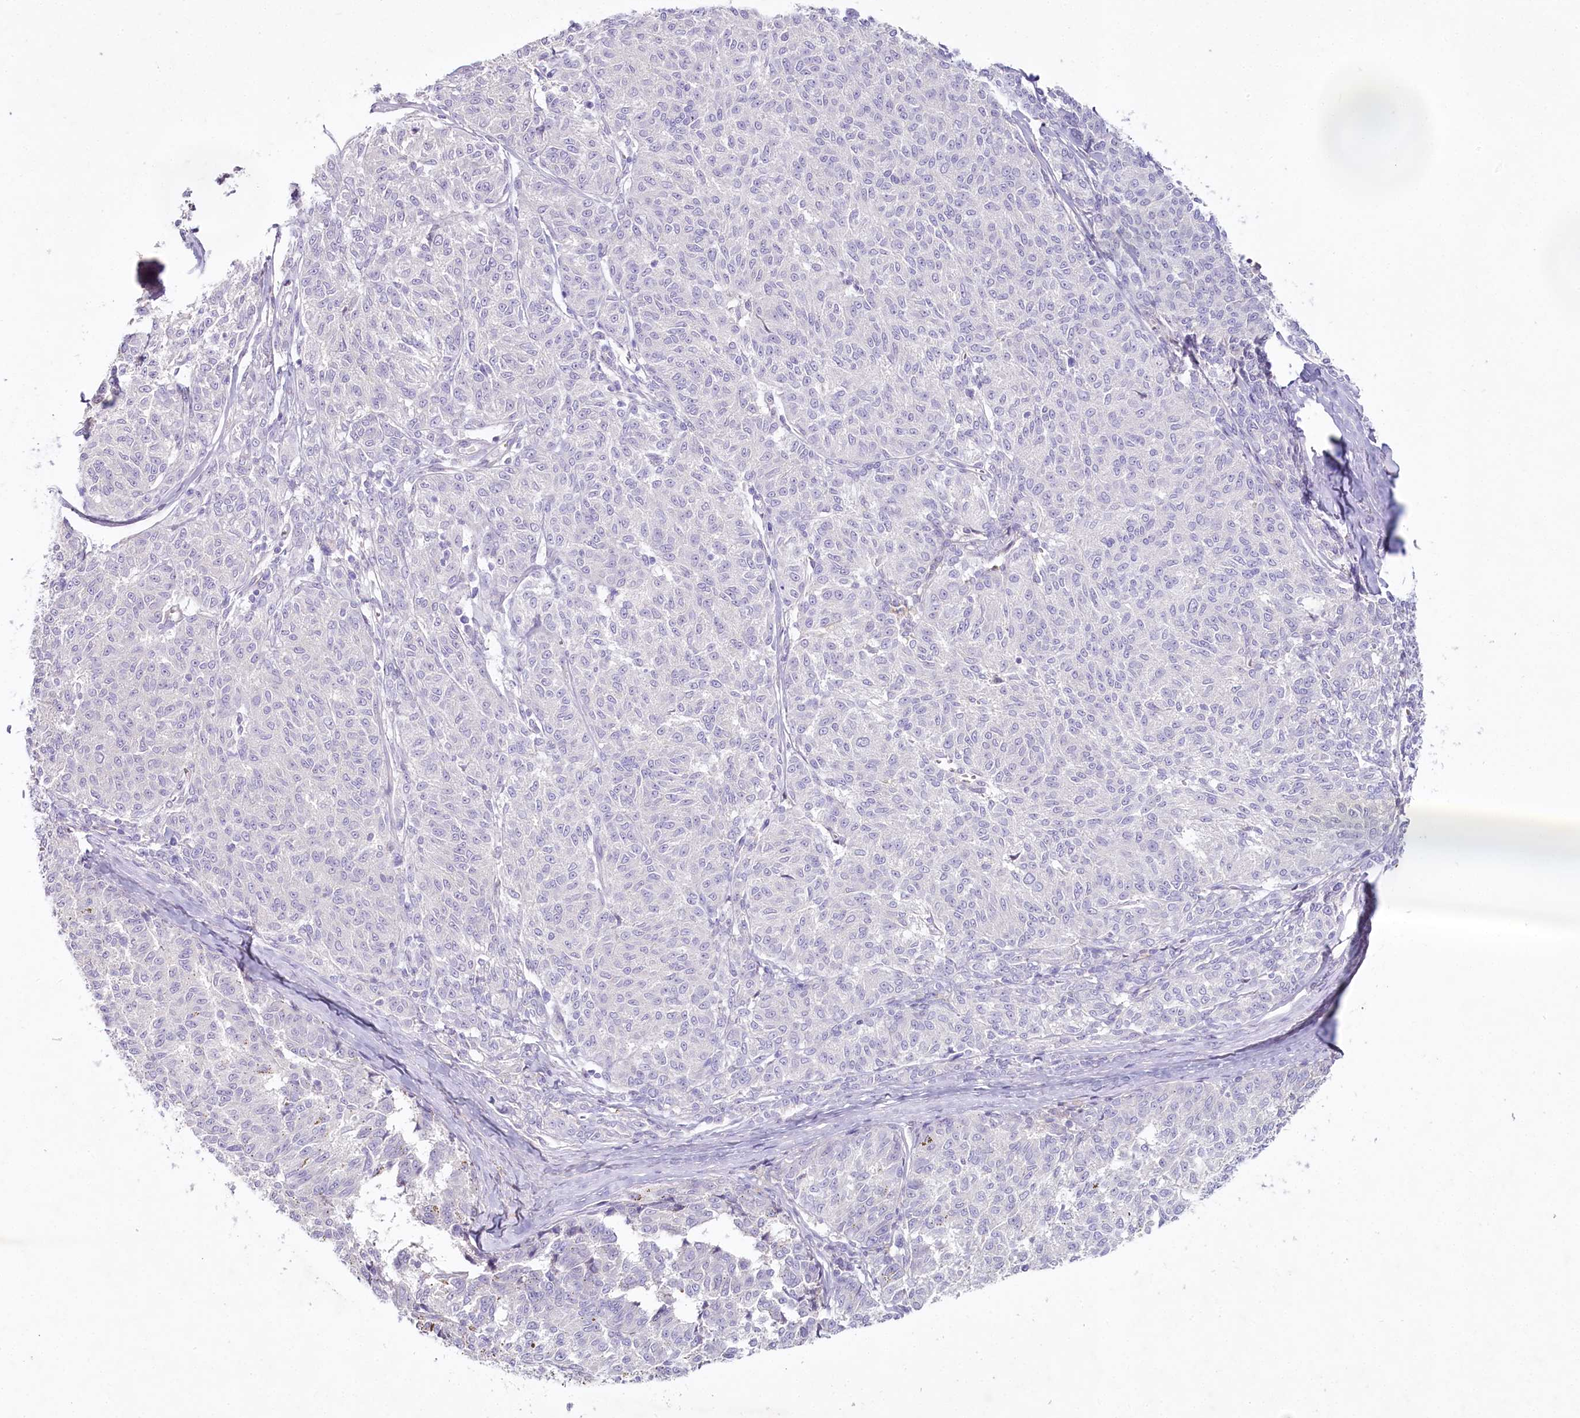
{"staining": {"intensity": "negative", "quantity": "none", "location": "none"}, "tissue": "melanoma", "cell_type": "Tumor cells", "image_type": "cancer", "snomed": [{"axis": "morphology", "description": "Malignant melanoma, NOS"}, {"axis": "topography", "description": "Skin"}], "caption": "A high-resolution photomicrograph shows immunohistochemistry (IHC) staining of malignant melanoma, which displays no significant expression in tumor cells. (Stains: DAB (3,3'-diaminobenzidine) immunohistochemistry (IHC) with hematoxylin counter stain, Microscopy: brightfield microscopy at high magnification).", "gene": "HPD", "patient": {"sex": "female", "age": 72}}